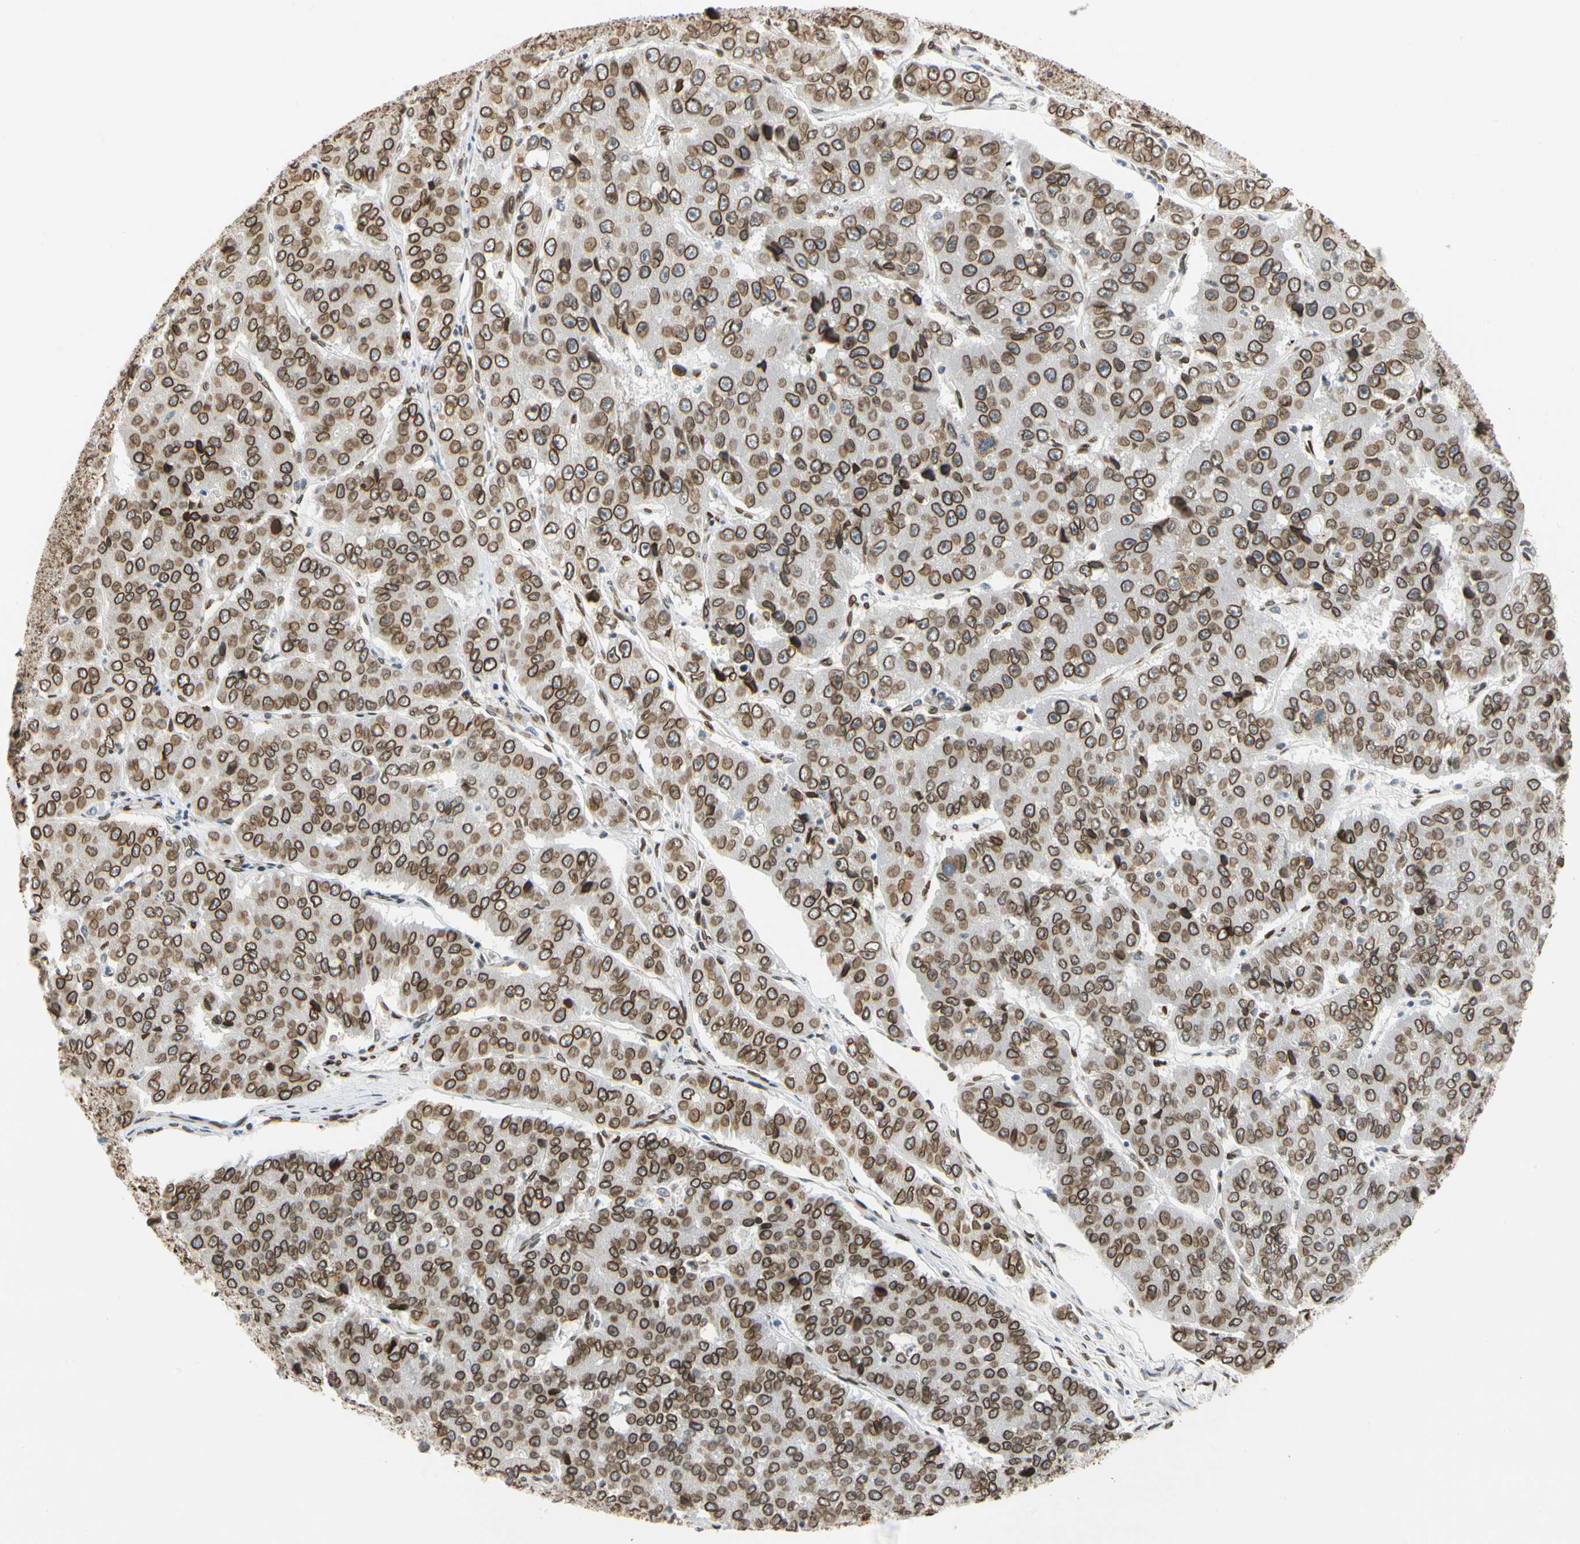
{"staining": {"intensity": "strong", "quantity": ">75%", "location": "cytoplasmic/membranous,nuclear"}, "tissue": "pancreatic cancer", "cell_type": "Tumor cells", "image_type": "cancer", "snomed": [{"axis": "morphology", "description": "Adenocarcinoma, NOS"}, {"axis": "topography", "description": "Pancreas"}], "caption": "Immunohistochemistry (IHC) histopathology image of neoplastic tissue: pancreatic cancer (adenocarcinoma) stained using IHC demonstrates high levels of strong protein expression localized specifically in the cytoplasmic/membranous and nuclear of tumor cells, appearing as a cytoplasmic/membranous and nuclear brown color.", "gene": "SUN1", "patient": {"sex": "male", "age": 50}}